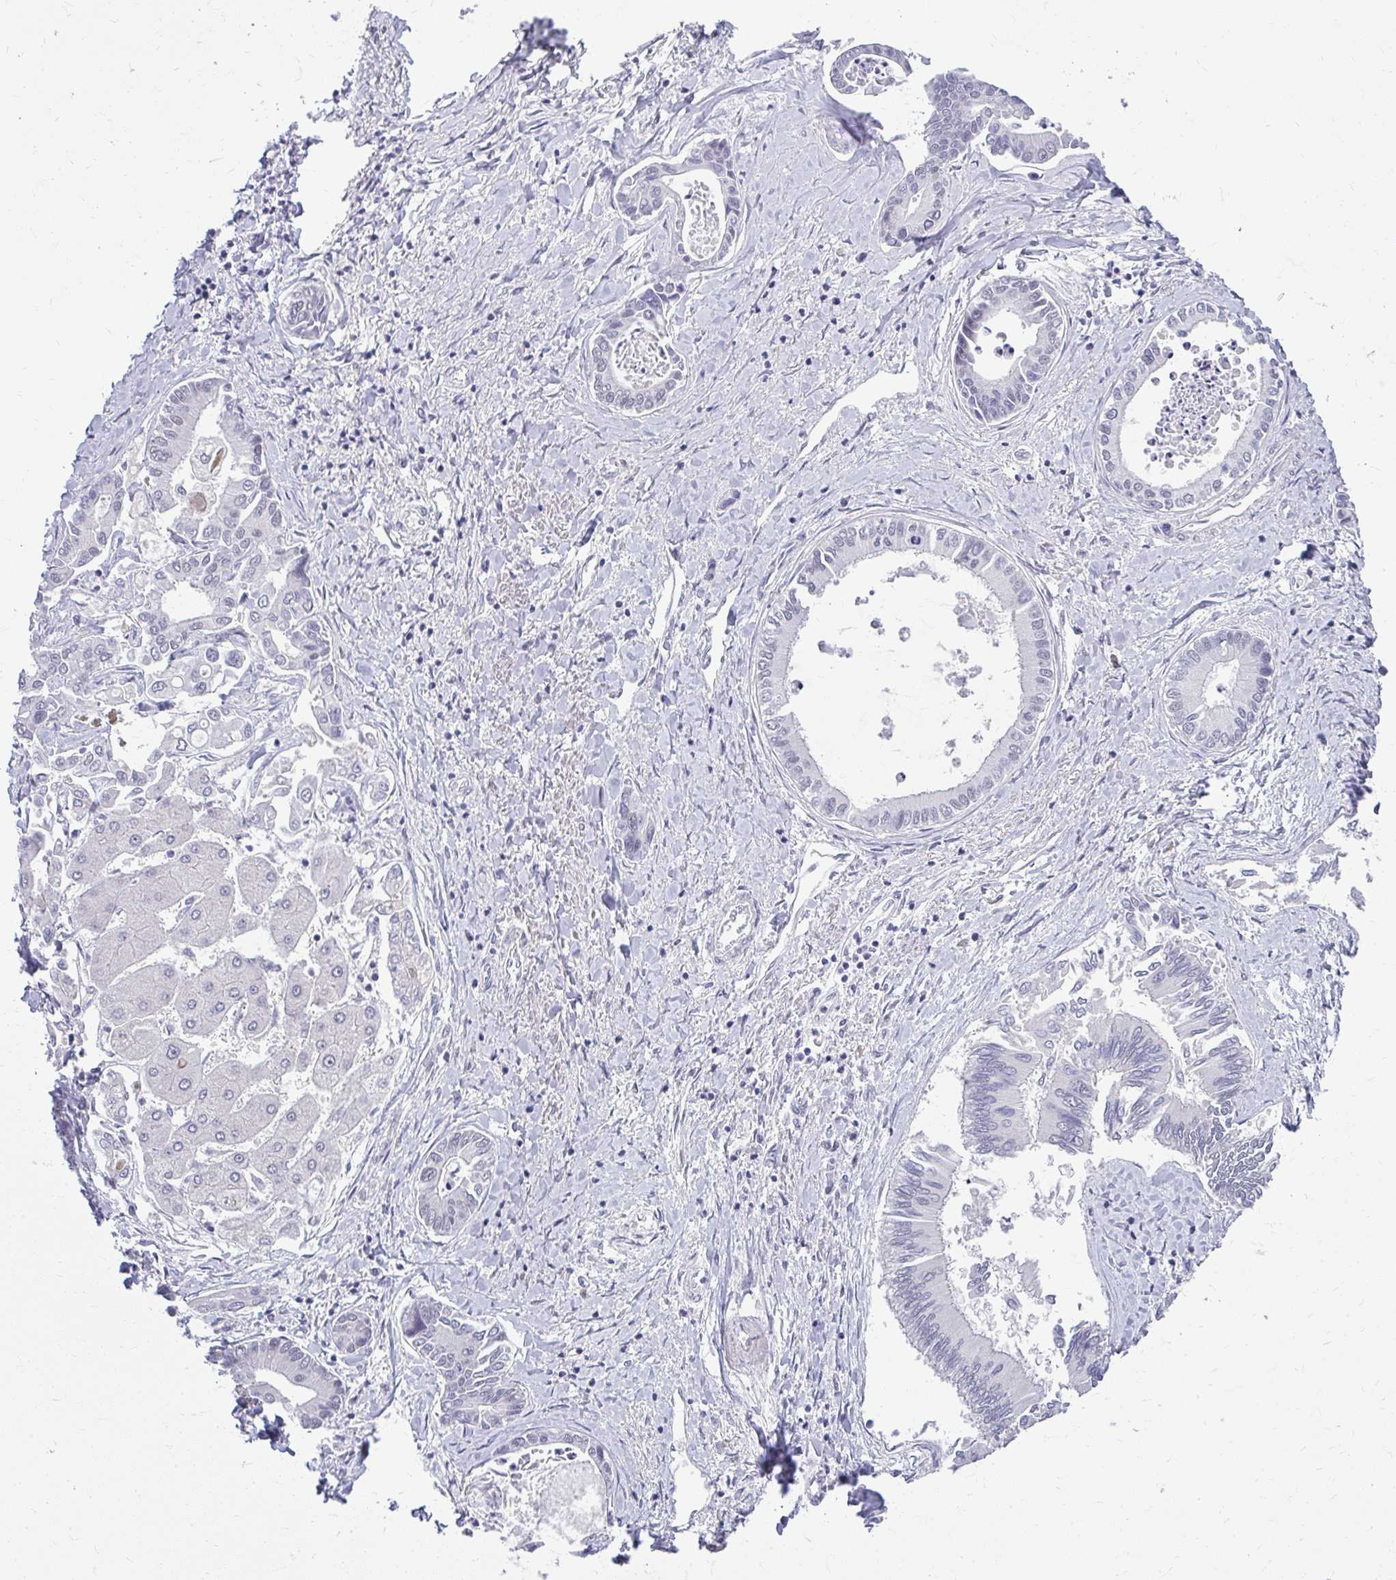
{"staining": {"intensity": "negative", "quantity": "none", "location": "none"}, "tissue": "liver cancer", "cell_type": "Tumor cells", "image_type": "cancer", "snomed": [{"axis": "morphology", "description": "Cholangiocarcinoma"}, {"axis": "topography", "description": "Liver"}], "caption": "The immunohistochemistry micrograph has no significant positivity in tumor cells of liver cancer tissue.", "gene": "TEX33", "patient": {"sex": "male", "age": 66}}